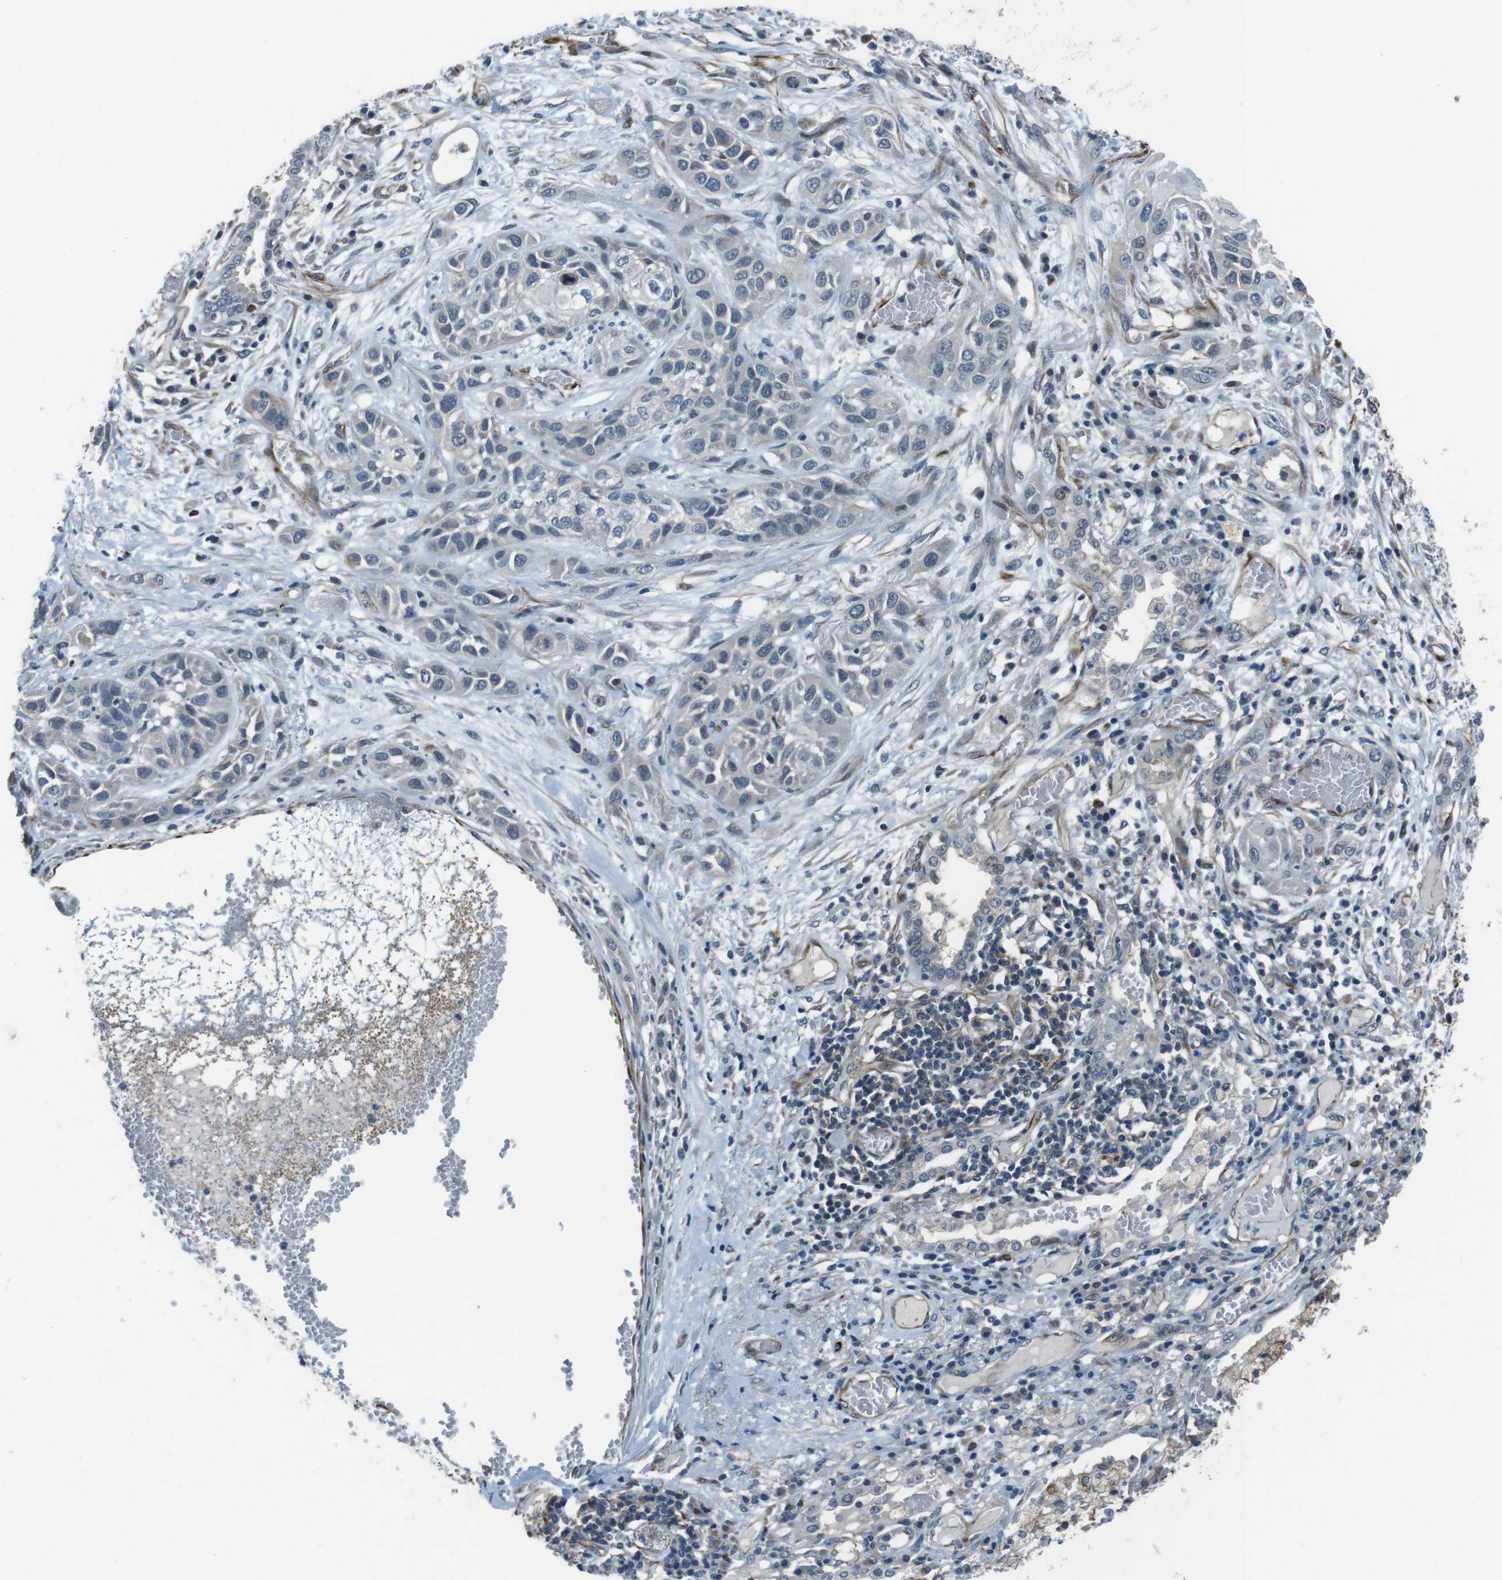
{"staining": {"intensity": "negative", "quantity": "none", "location": "none"}, "tissue": "lung cancer", "cell_type": "Tumor cells", "image_type": "cancer", "snomed": [{"axis": "morphology", "description": "Squamous cell carcinoma, NOS"}, {"axis": "topography", "description": "Lung"}], "caption": "Immunohistochemical staining of human lung cancer (squamous cell carcinoma) shows no significant expression in tumor cells.", "gene": "LRRC49", "patient": {"sex": "male", "age": 71}}